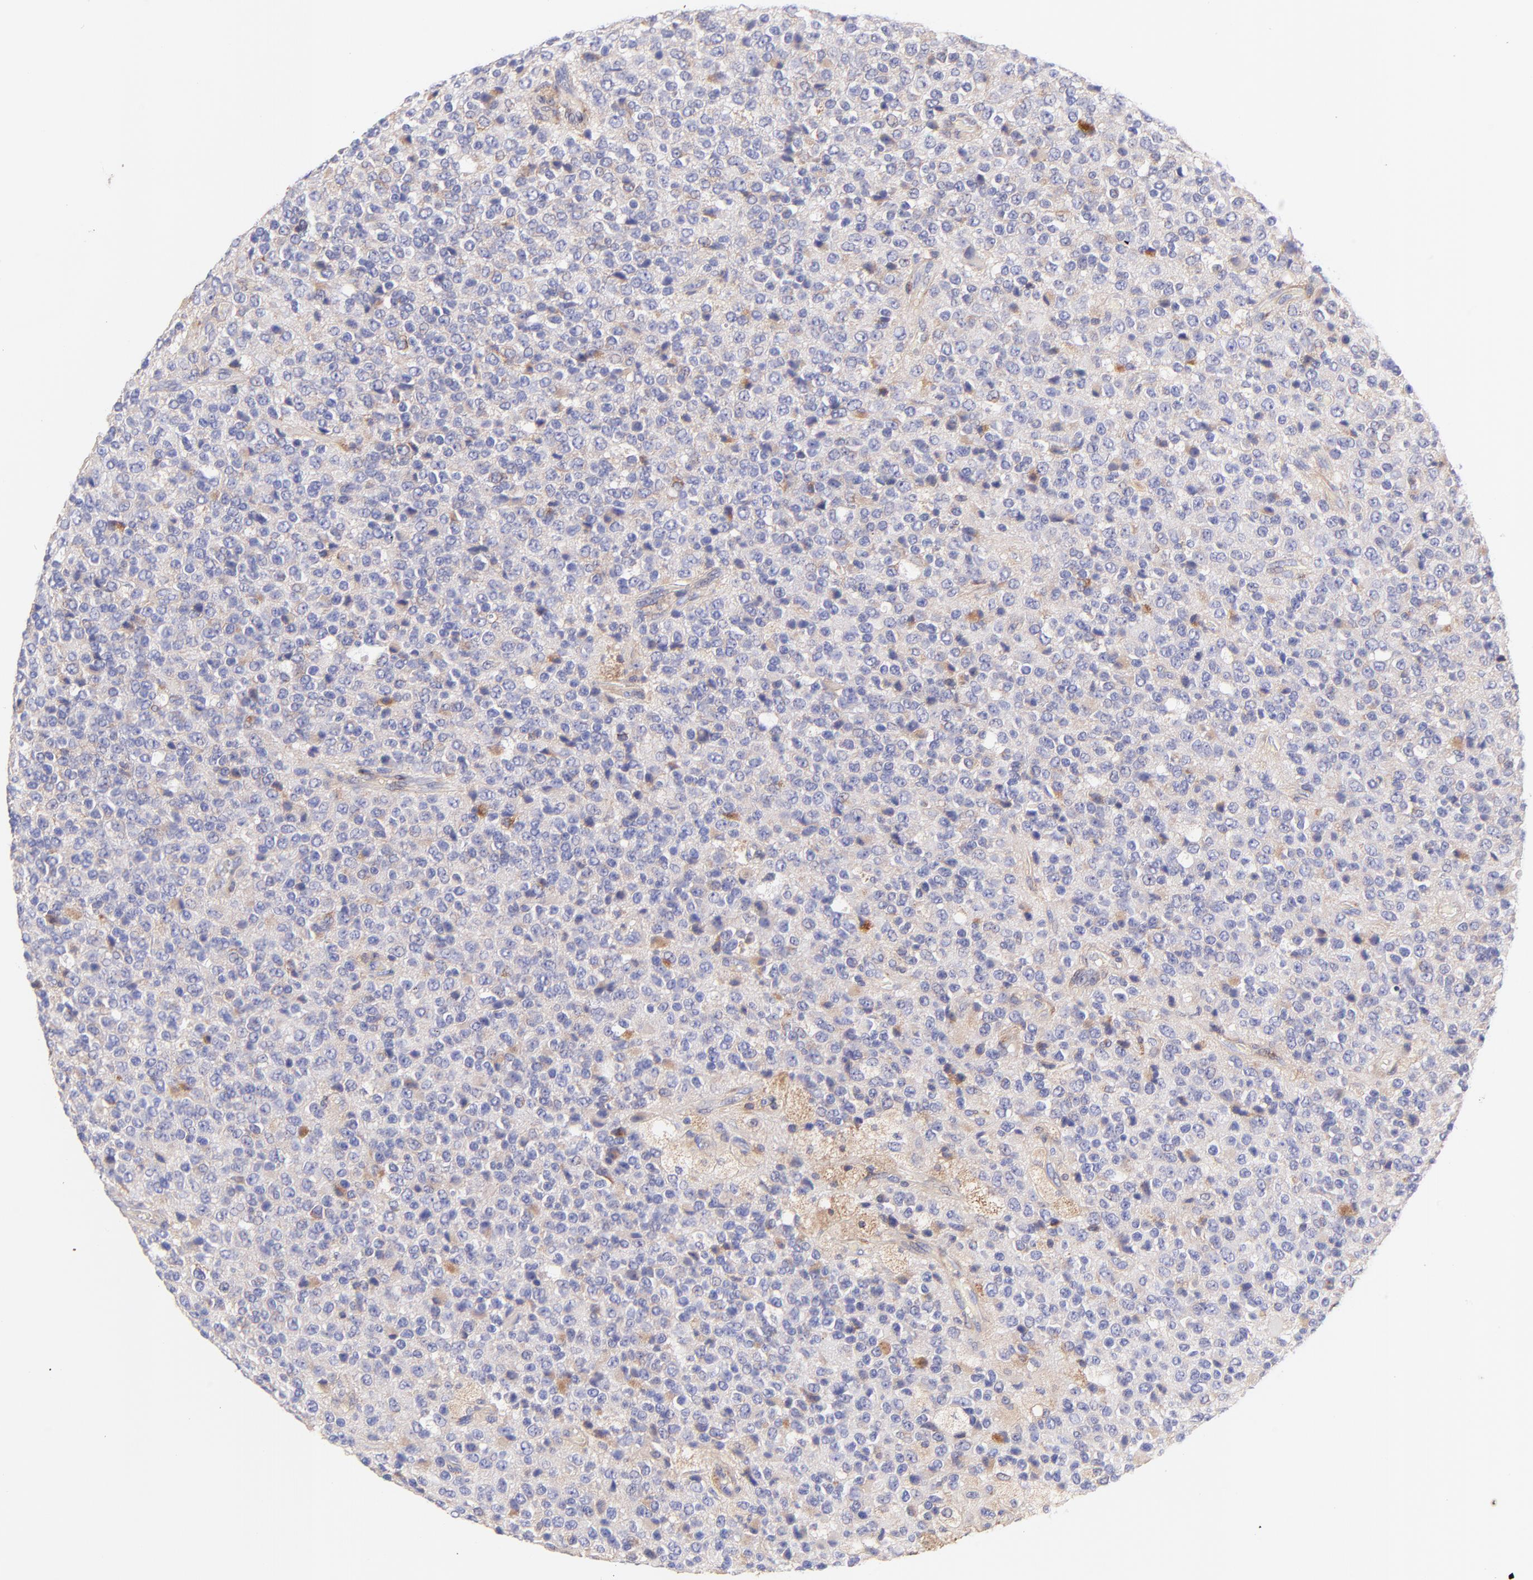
{"staining": {"intensity": "moderate", "quantity": "<25%", "location": "cytoplasmic/membranous"}, "tissue": "glioma", "cell_type": "Tumor cells", "image_type": "cancer", "snomed": [{"axis": "morphology", "description": "Glioma, malignant, High grade"}, {"axis": "topography", "description": "pancreas cauda"}], "caption": "DAB (3,3'-diaminobenzidine) immunohistochemical staining of human glioma displays moderate cytoplasmic/membranous protein positivity in about <25% of tumor cells.", "gene": "BGN", "patient": {"sex": "male", "age": 60}}